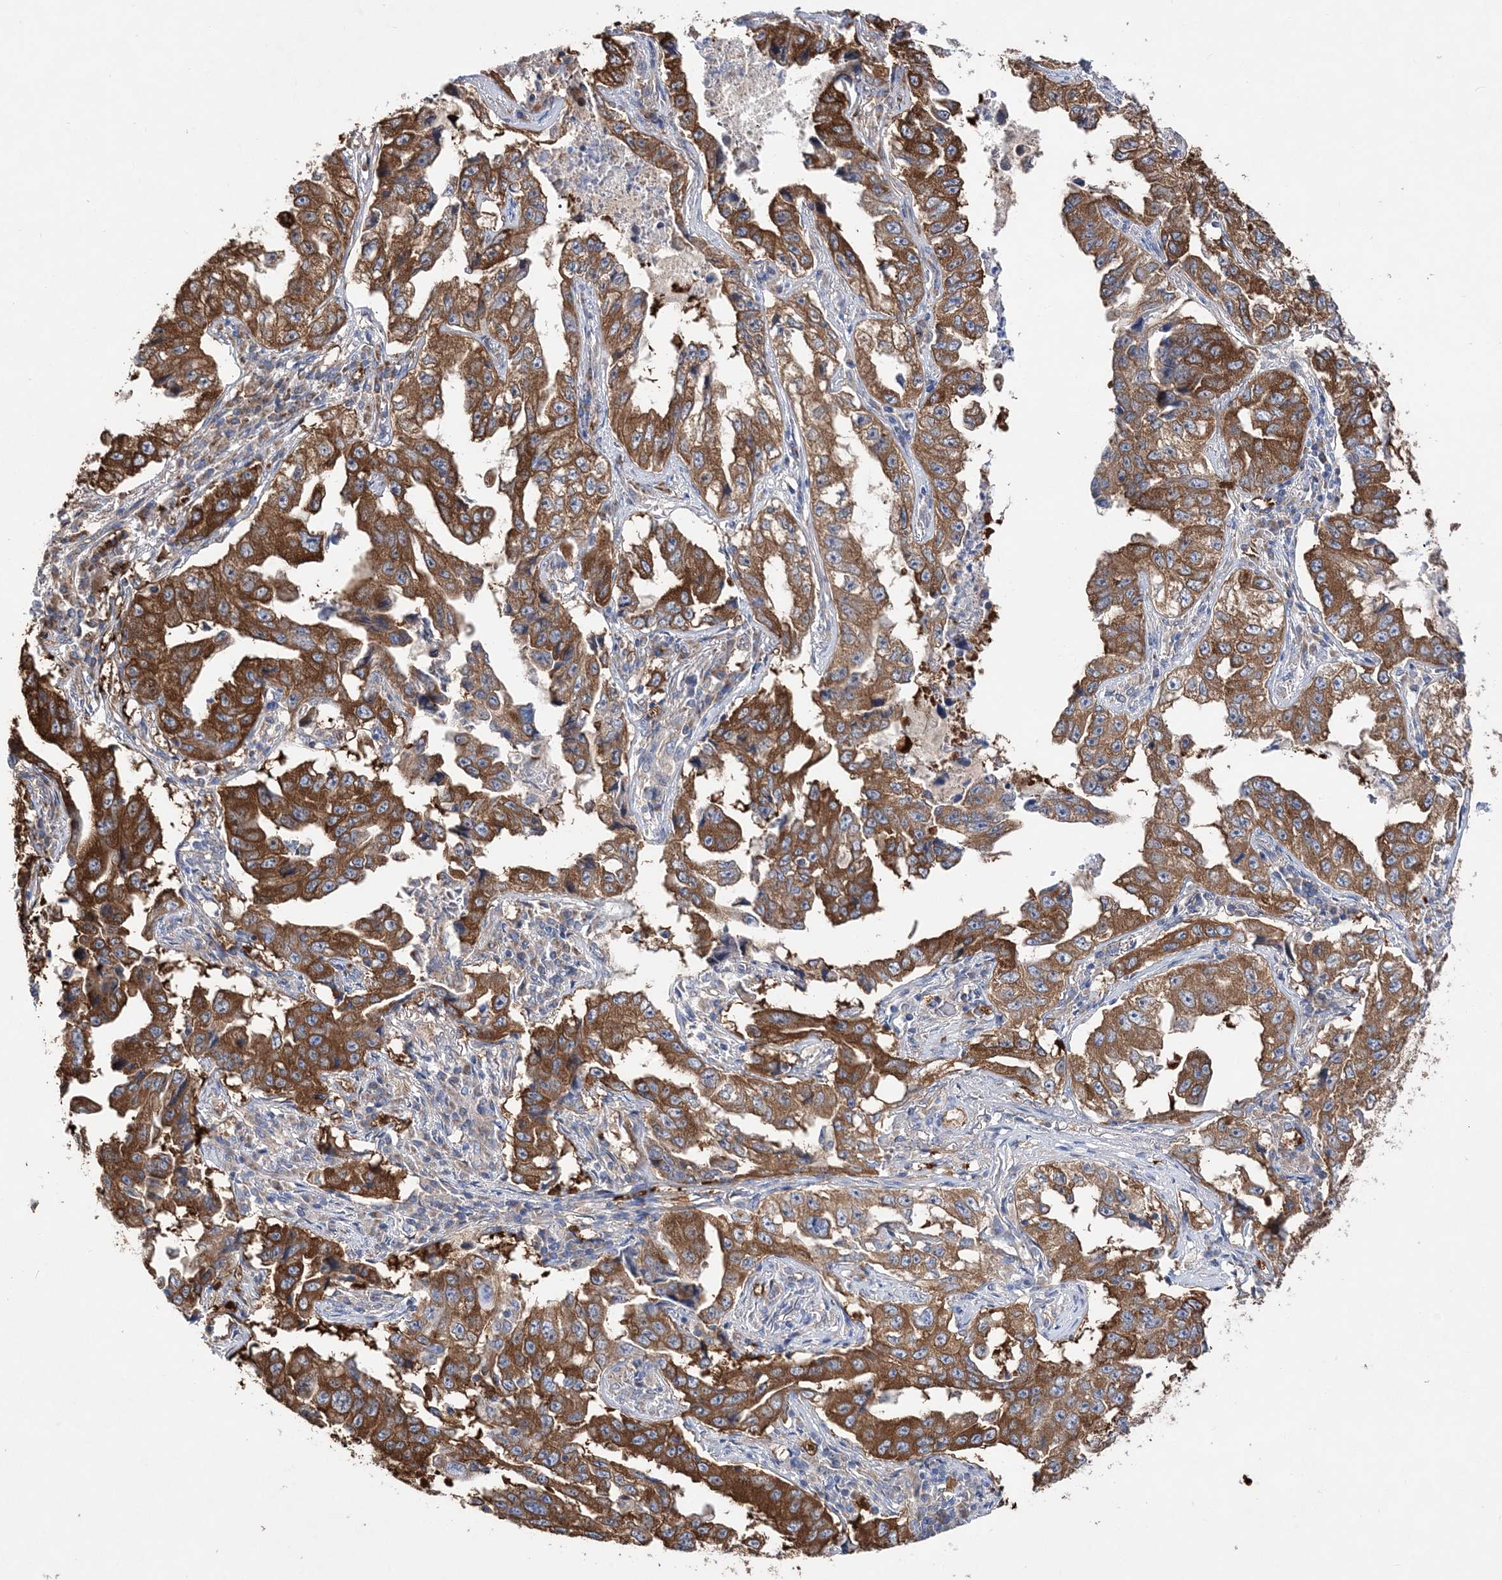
{"staining": {"intensity": "strong", "quantity": ">75%", "location": "cytoplasmic/membranous"}, "tissue": "lung cancer", "cell_type": "Tumor cells", "image_type": "cancer", "snomed": [{"axis": "morphology", "description": "Adenocarcinoma, NOS"}, {"axis": "topography", "description": "Lung"}], "caption": "A micrograph showing strong cytoplasmic/membranous expression in approximately >75% of tumor cells in lung adenocarcinoma, as visualized by brown immunohistochemical staining.", "gene": "JKAMP", "patient": {"sex": "female", "age": 51}}